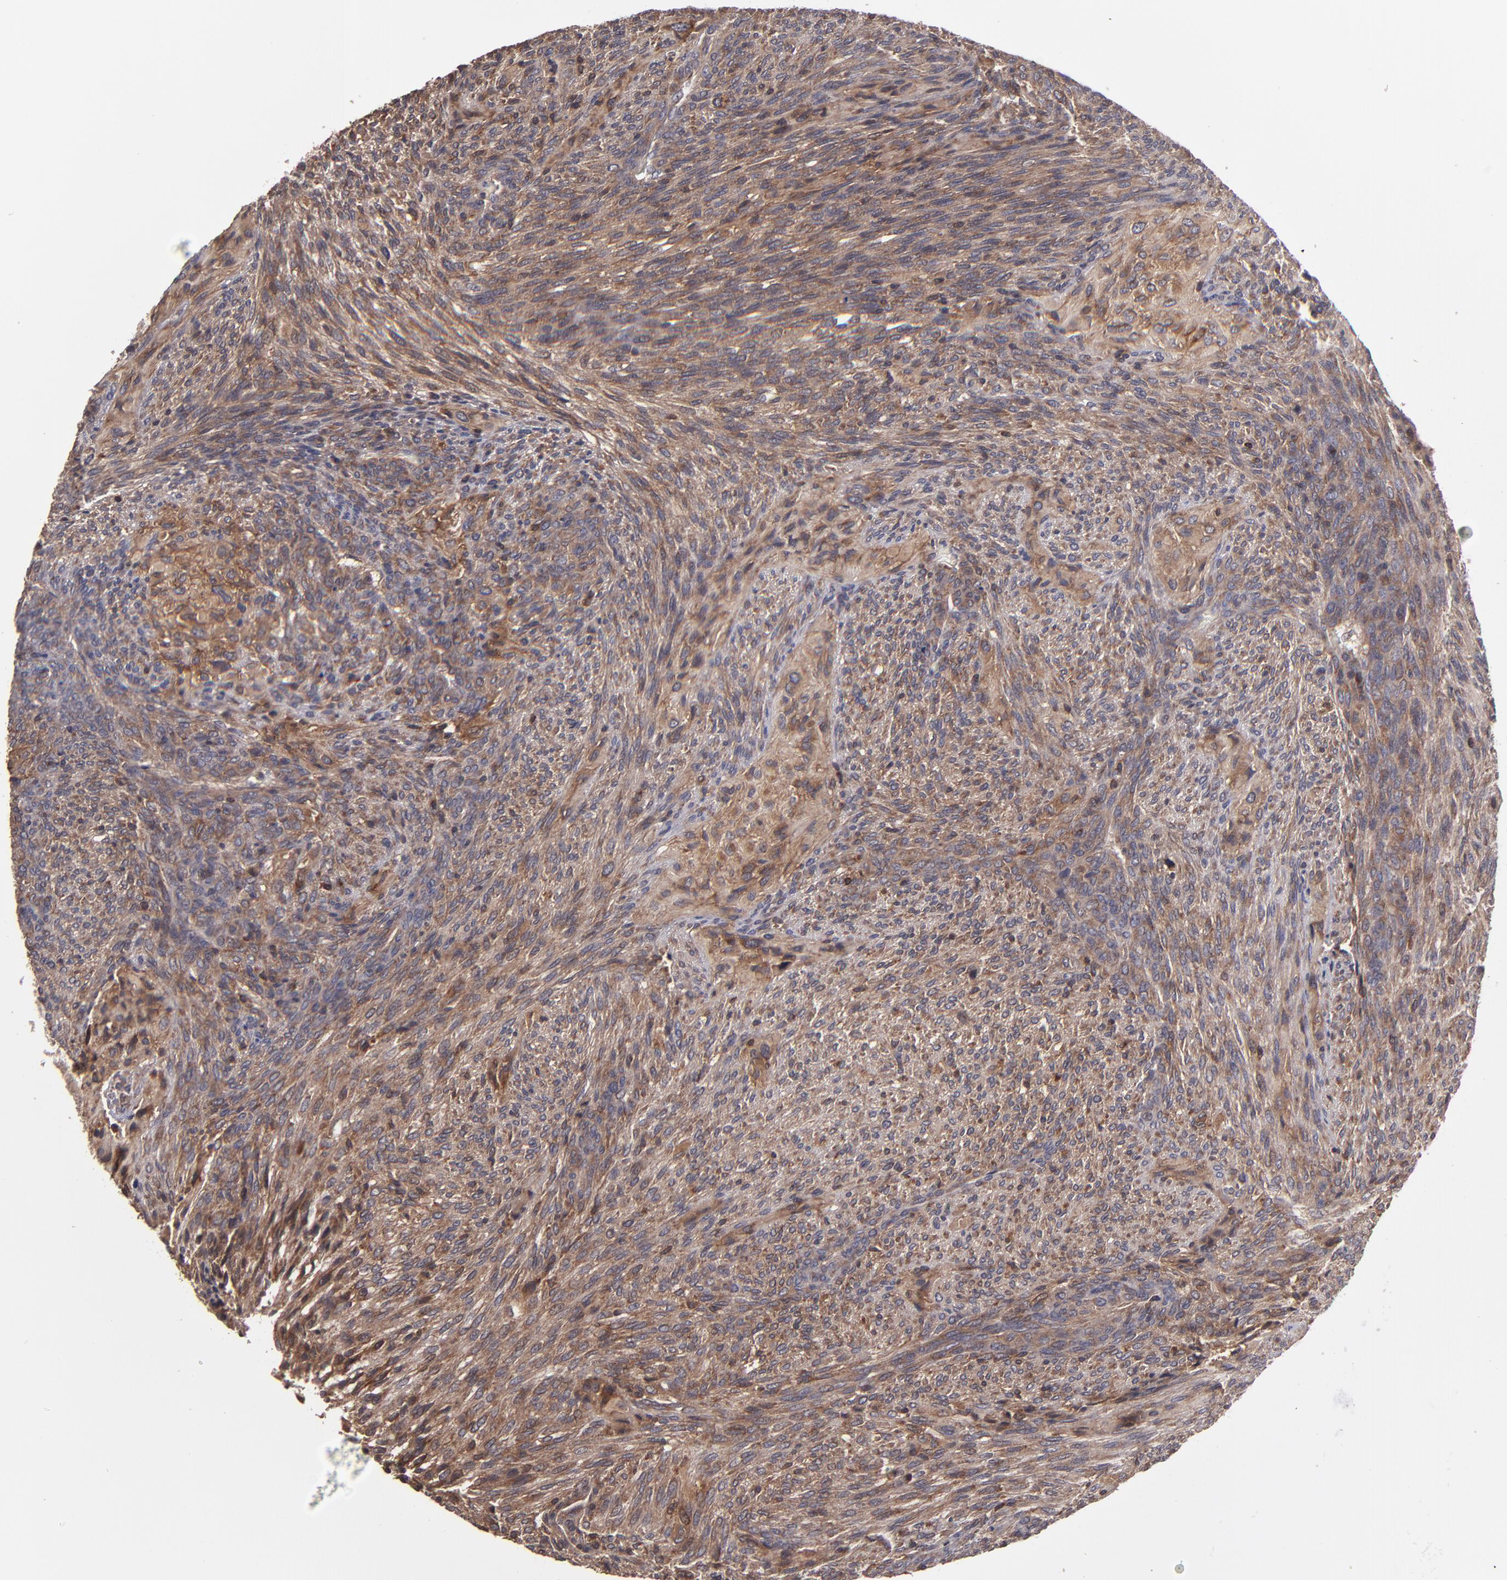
{"staining": {"intensity": "strong", "quantity": ">75%", "location": "cytoplasmic/membranous"}, "tissue": "glioma", "cell_type": "Tumor cells", "image_type": "cancer", "snomed": [{"axis": "morphology", "description": "Glioma, malignant, High grade"}, {"axis": "topography", "description": "Cerebral cortex"}], "caption": "A brown stain labels strong cytoplasmic/membranous positivity of a protein in human malignant glioma (high-grade) tumor cells.", "gene": "NF2", "patient": {"sex": "female", "age": 55}}